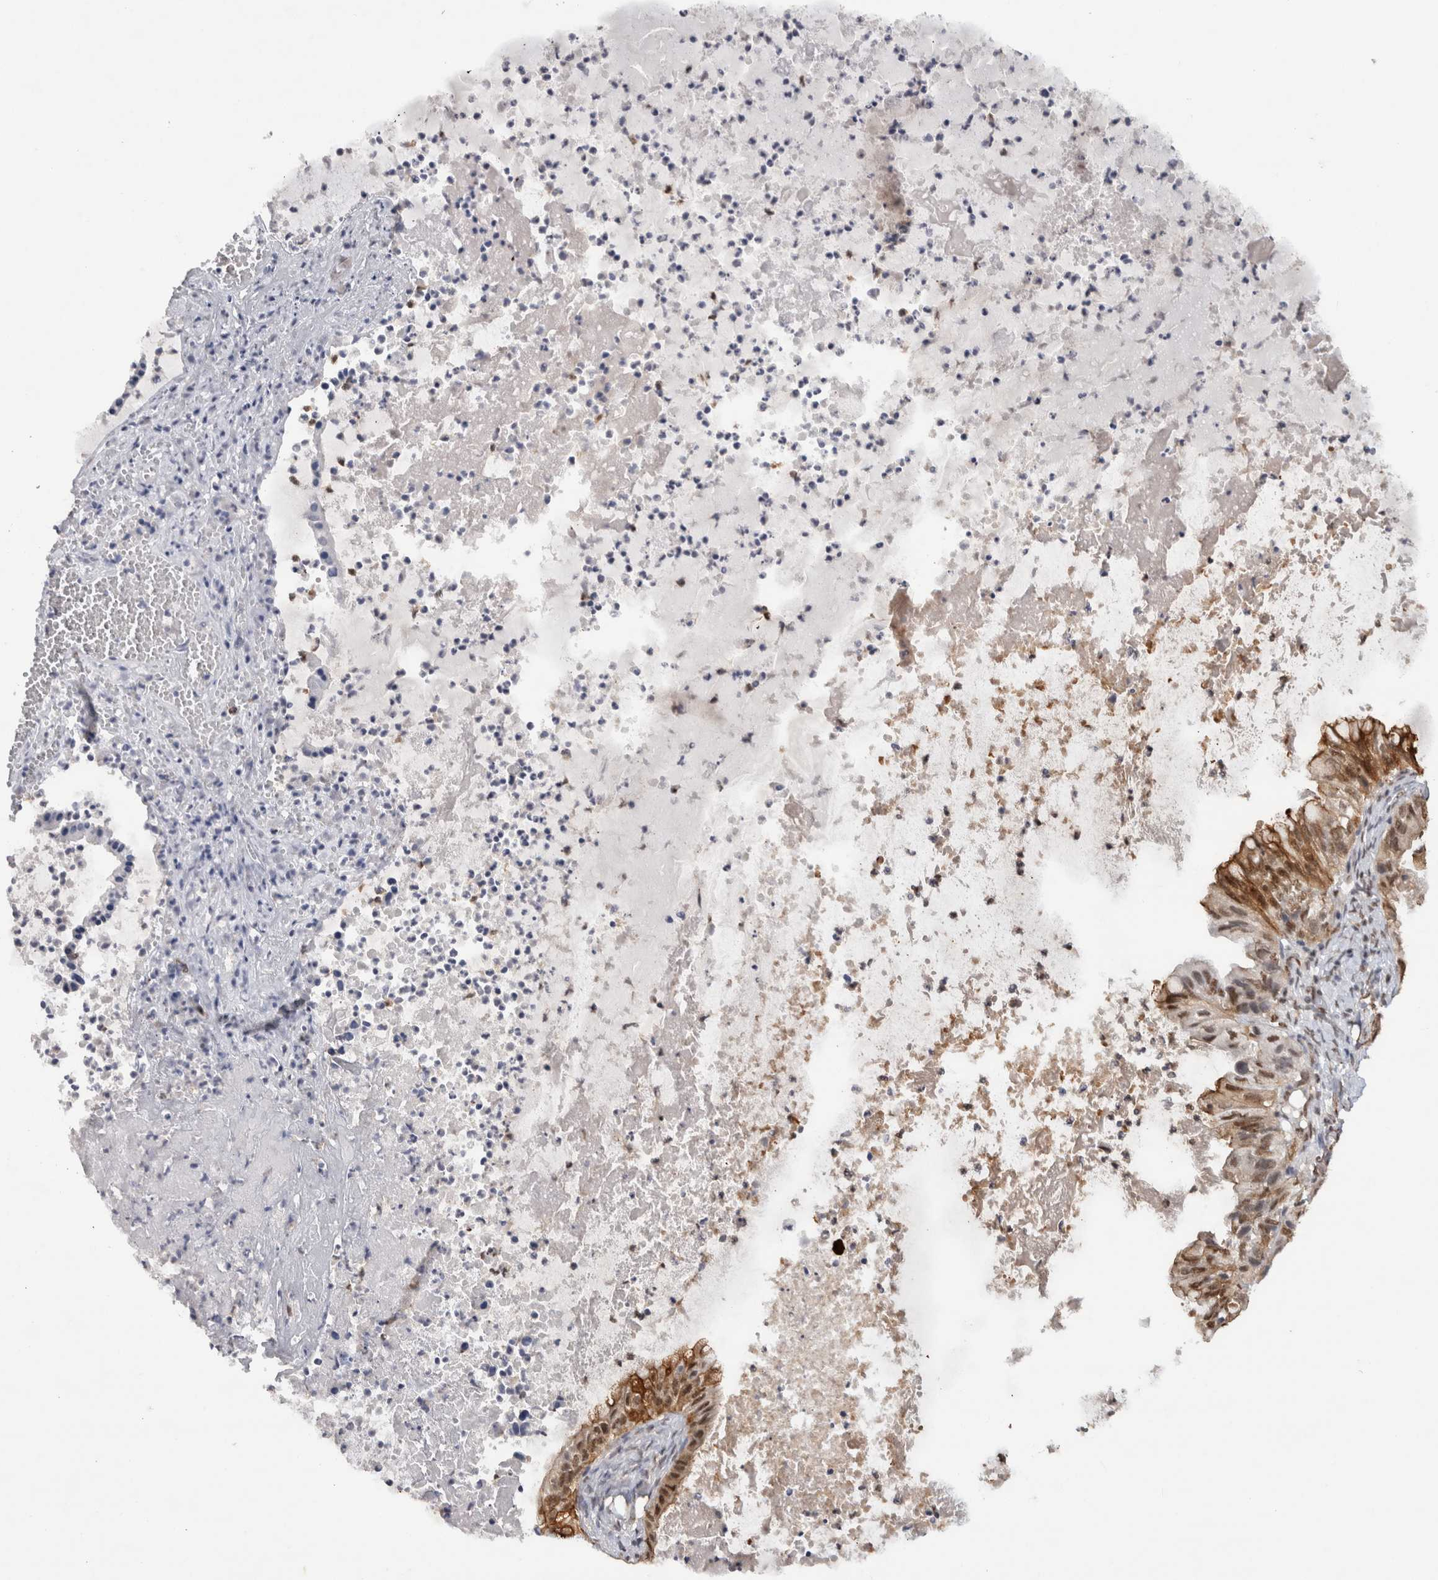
{"staining": {"intensity": "moderate", "quantity": "25%-75%", "location": "cytoplasmic/membranous,nuclear"}, "tissue": "ovarian cancer", "cell_type": "Tumor cells", "image_type": "cancer", "snomed": [{"axis": "morphology", "description": "Cystadenocarcinoma, mucinous, NOS"}, {"axis": "topography", "description": "Ovary"}], "caption": "Ovarian cancer stained with a protein marker shows moderate staining in tumor cells.", "gene": "RPS6KA2", "patient": {"sex": "female", "age": 80}}